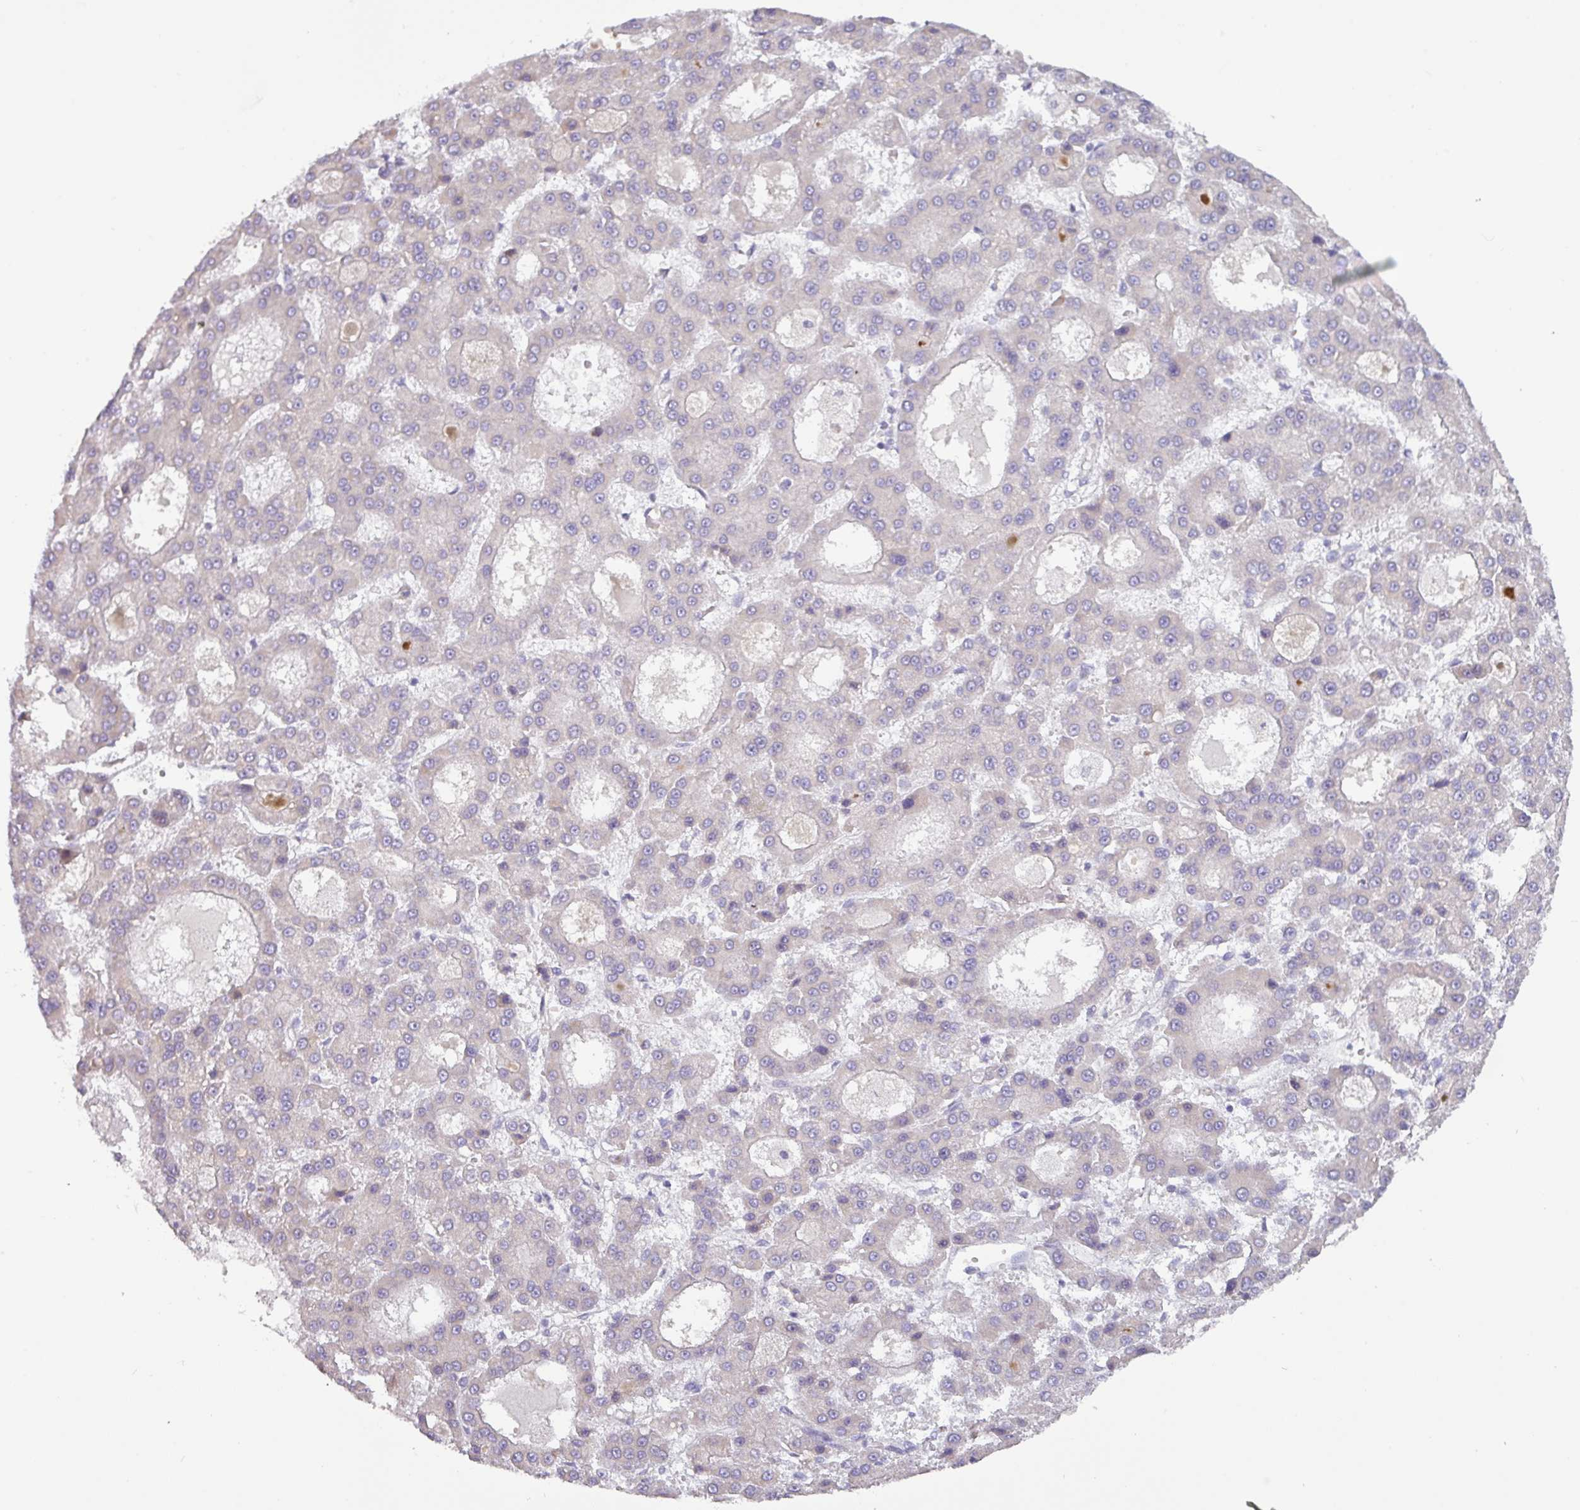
{"staining": {"intensity": "negative", "quantity": "none", "location": "none"}, "tissue": "liver cancer", "cell_type": "Tumor cells", "image_type": "cancer", "snomed": [{"axis": "morphology", "description": "Carcinoma, Hepatocellular, NOS"}, {"axis": "topography", "description": "Liver"}], "caption": "The immunohistochemistry micrograph has no significant expression in tumor cells of liver cancer tissue.", "gene": "RGS16", "patient": {"sex": "male", "age": 70}}